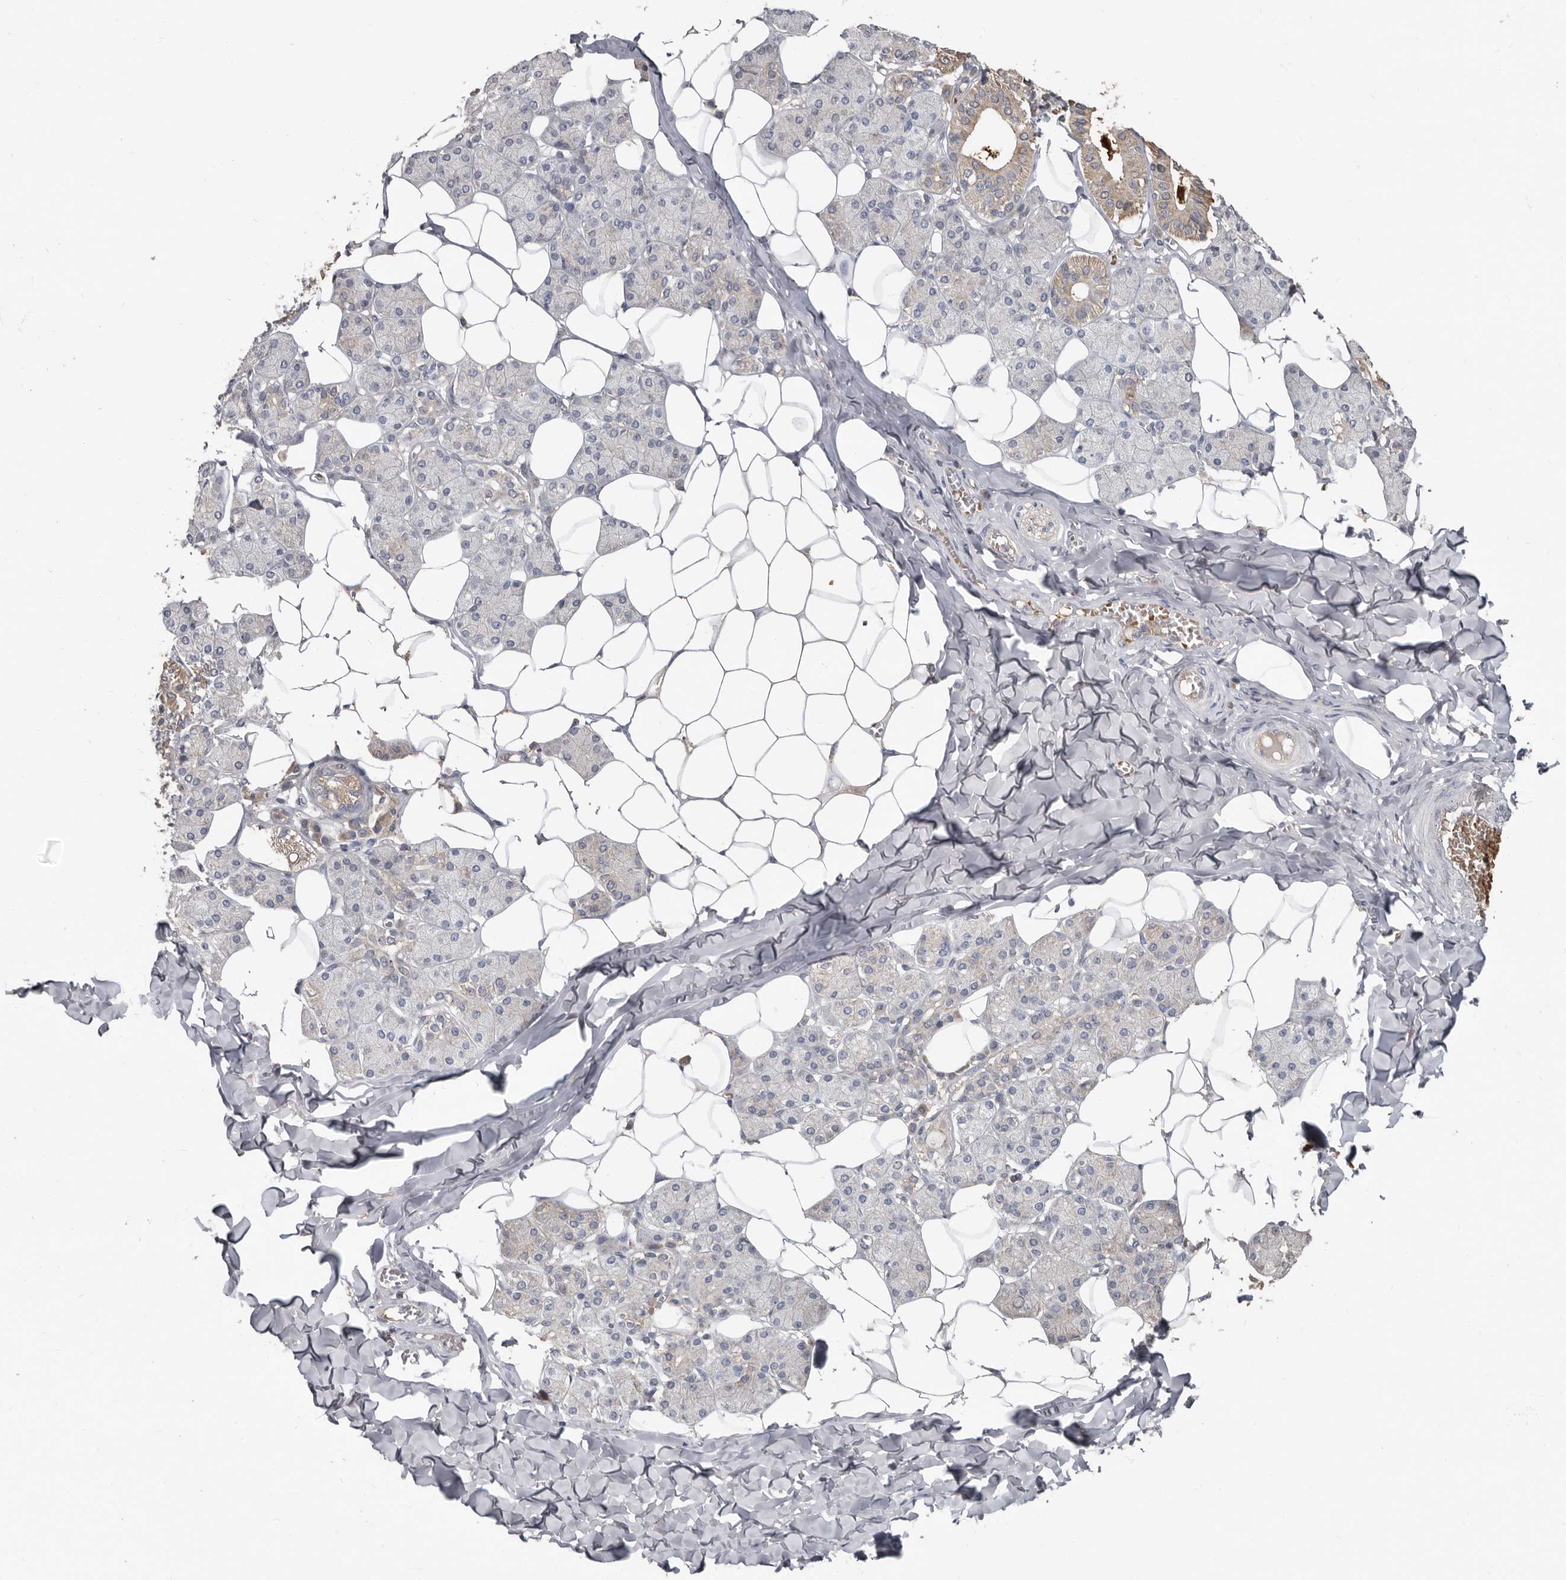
{"staining": {"intensity": "moderate", "quantity": "<25%", "location": "cytoplasmic/membranous"}, "tissue": "salivary gland", "cell_type": "Glandular cells", "image_type": "normal", "snomed": [{"axis": "morphology", "description": "Normal tissue, NOS"}, {"axis": "topography", "description": "Salivary gland"}], "caption": "Immunohistochemical staining of unremarkable human salivary gland displays moderate cytoplasmic/membranous protein staining in approximately <25% of glandular cells.", "gene": "KIF26B", "patient": {"sex": "female", "age": 33}}